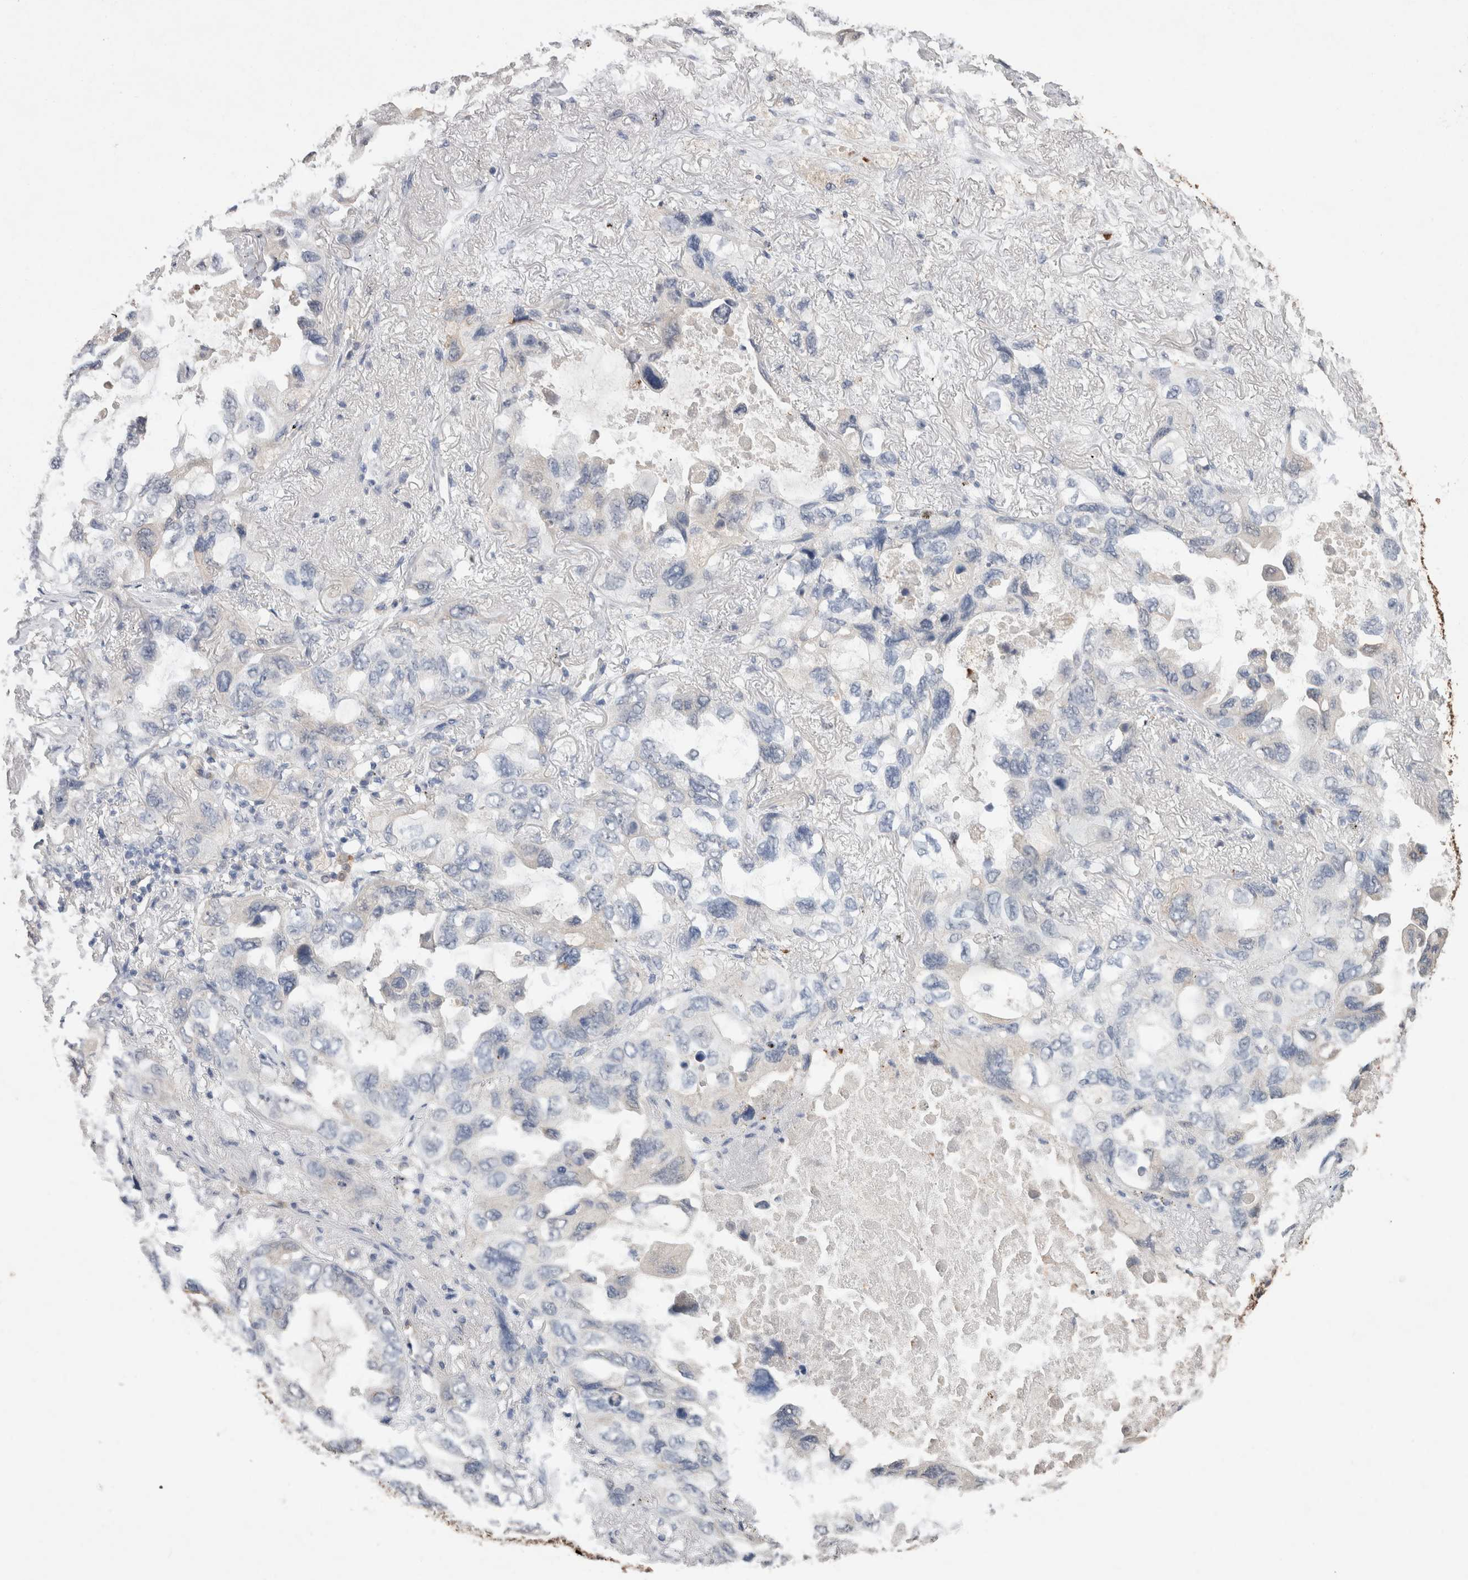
{"staining": {"intensity": "negative", "quantity": "none", "location": "none"}, "tissue": "lung cancer", "cell_type": "Tumor cells", "image_type": "cancer", "snomed": [{"axis": "morphology", "description": "Squamous cell carcinoma, NOS"}, {"axis": "topography", "description": "Lung"}], "caption": "IHC micrograph of lung cancer (squamous cell carcinoma) stained for a protein (brown), which shows no positivity in tumor cells. (Brightfield microscopy of DAB immunohistochemistry at high magnification).", "gene": "FABP7", "patient": {"sex": "female", "age": 73}}